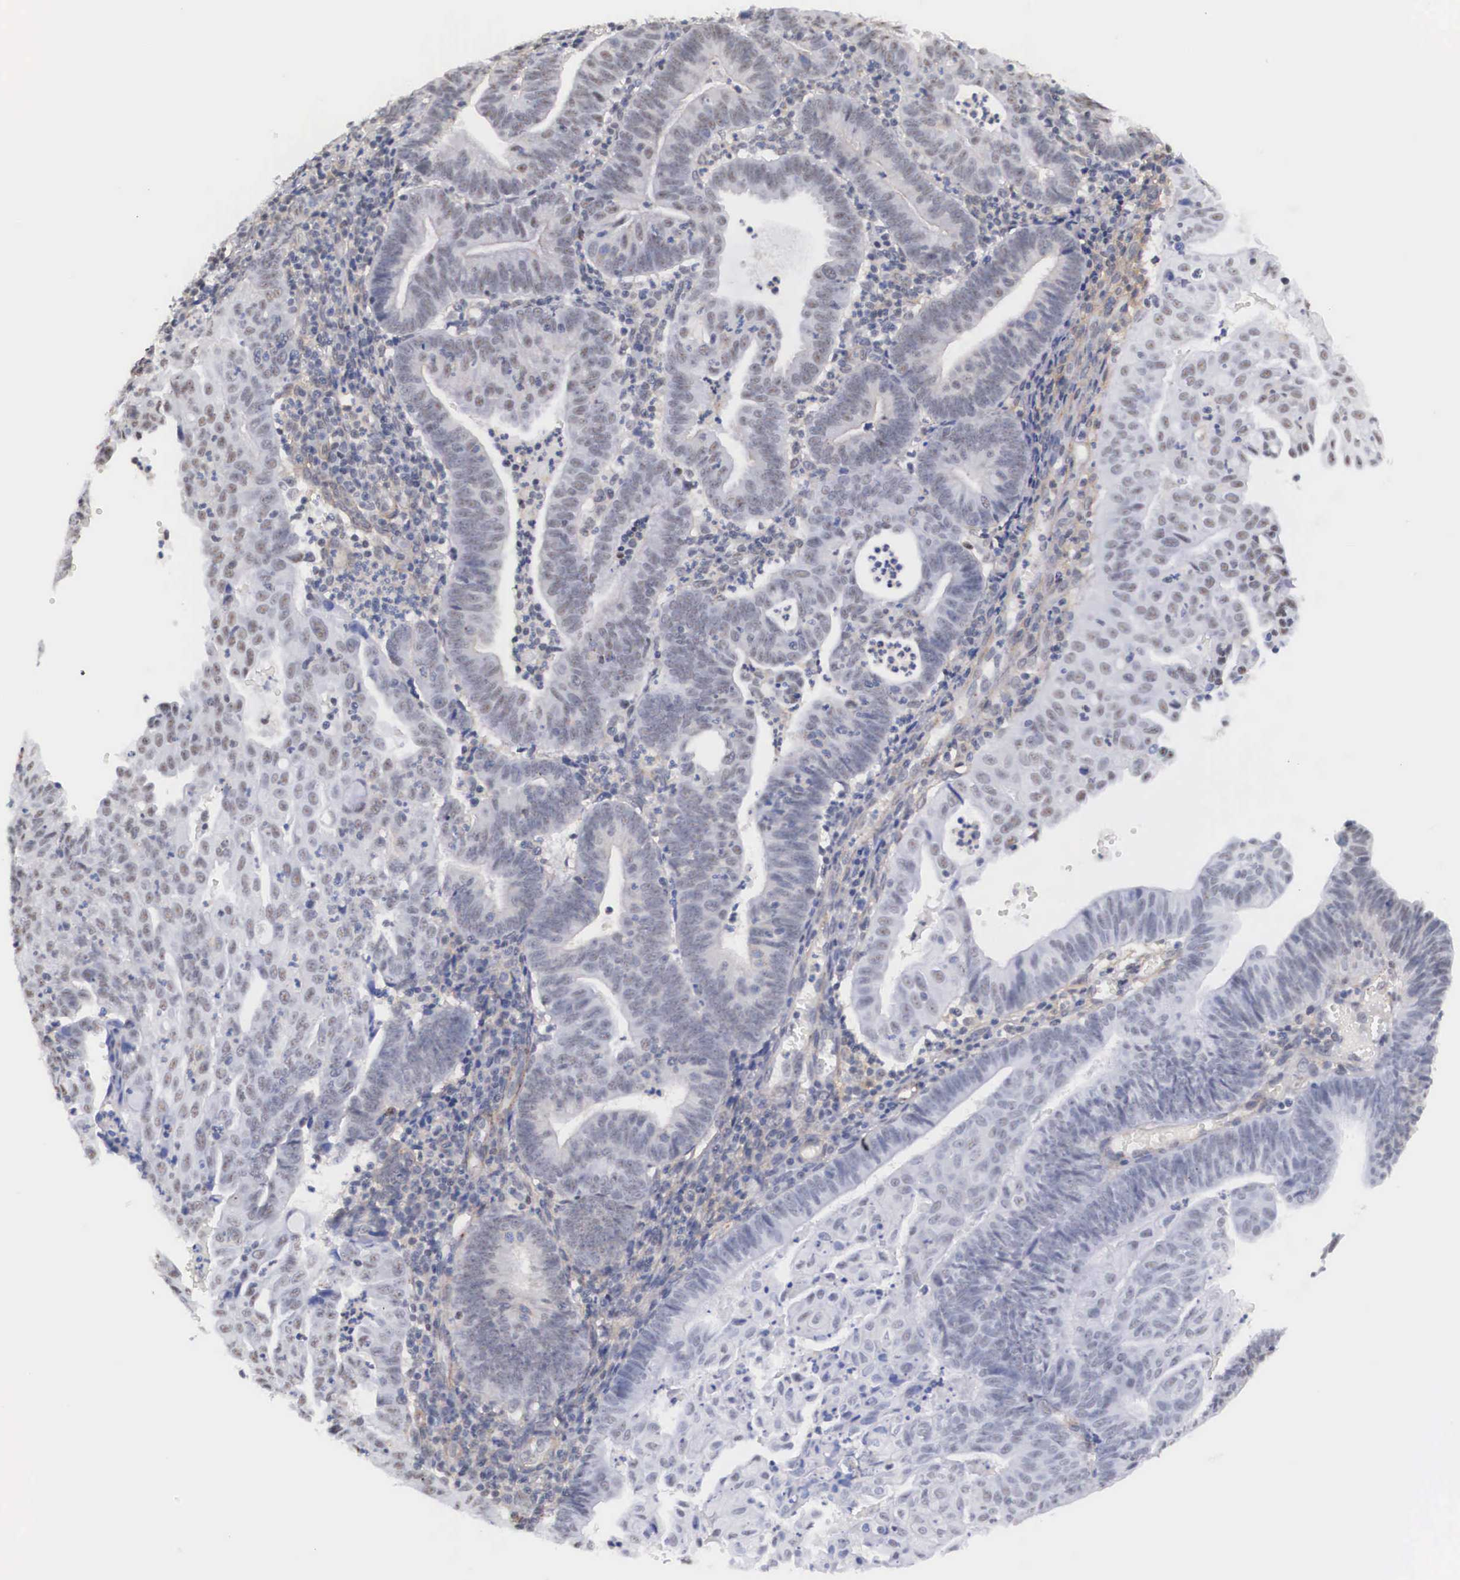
{"staining": {"intensity": "negative", "quantity": "none", "location": "none"}, "tissue": "endometrial cancer", "cell_type": "Tumor cells", "image_type": "cancer", "snomed": [{"axis": "morphology", "description": "Adenocarcinoma, NOS"}, {"axis": "topography", "description": "Endometrium"}], "caption": "High power microscopy histopathology image of an IHC micrograph of endometrial adenocarcinoma, revealing no significant positivity in tumor cells.", "gene": "NR4A2", "patient": {"sex": "female", "age": 60}}